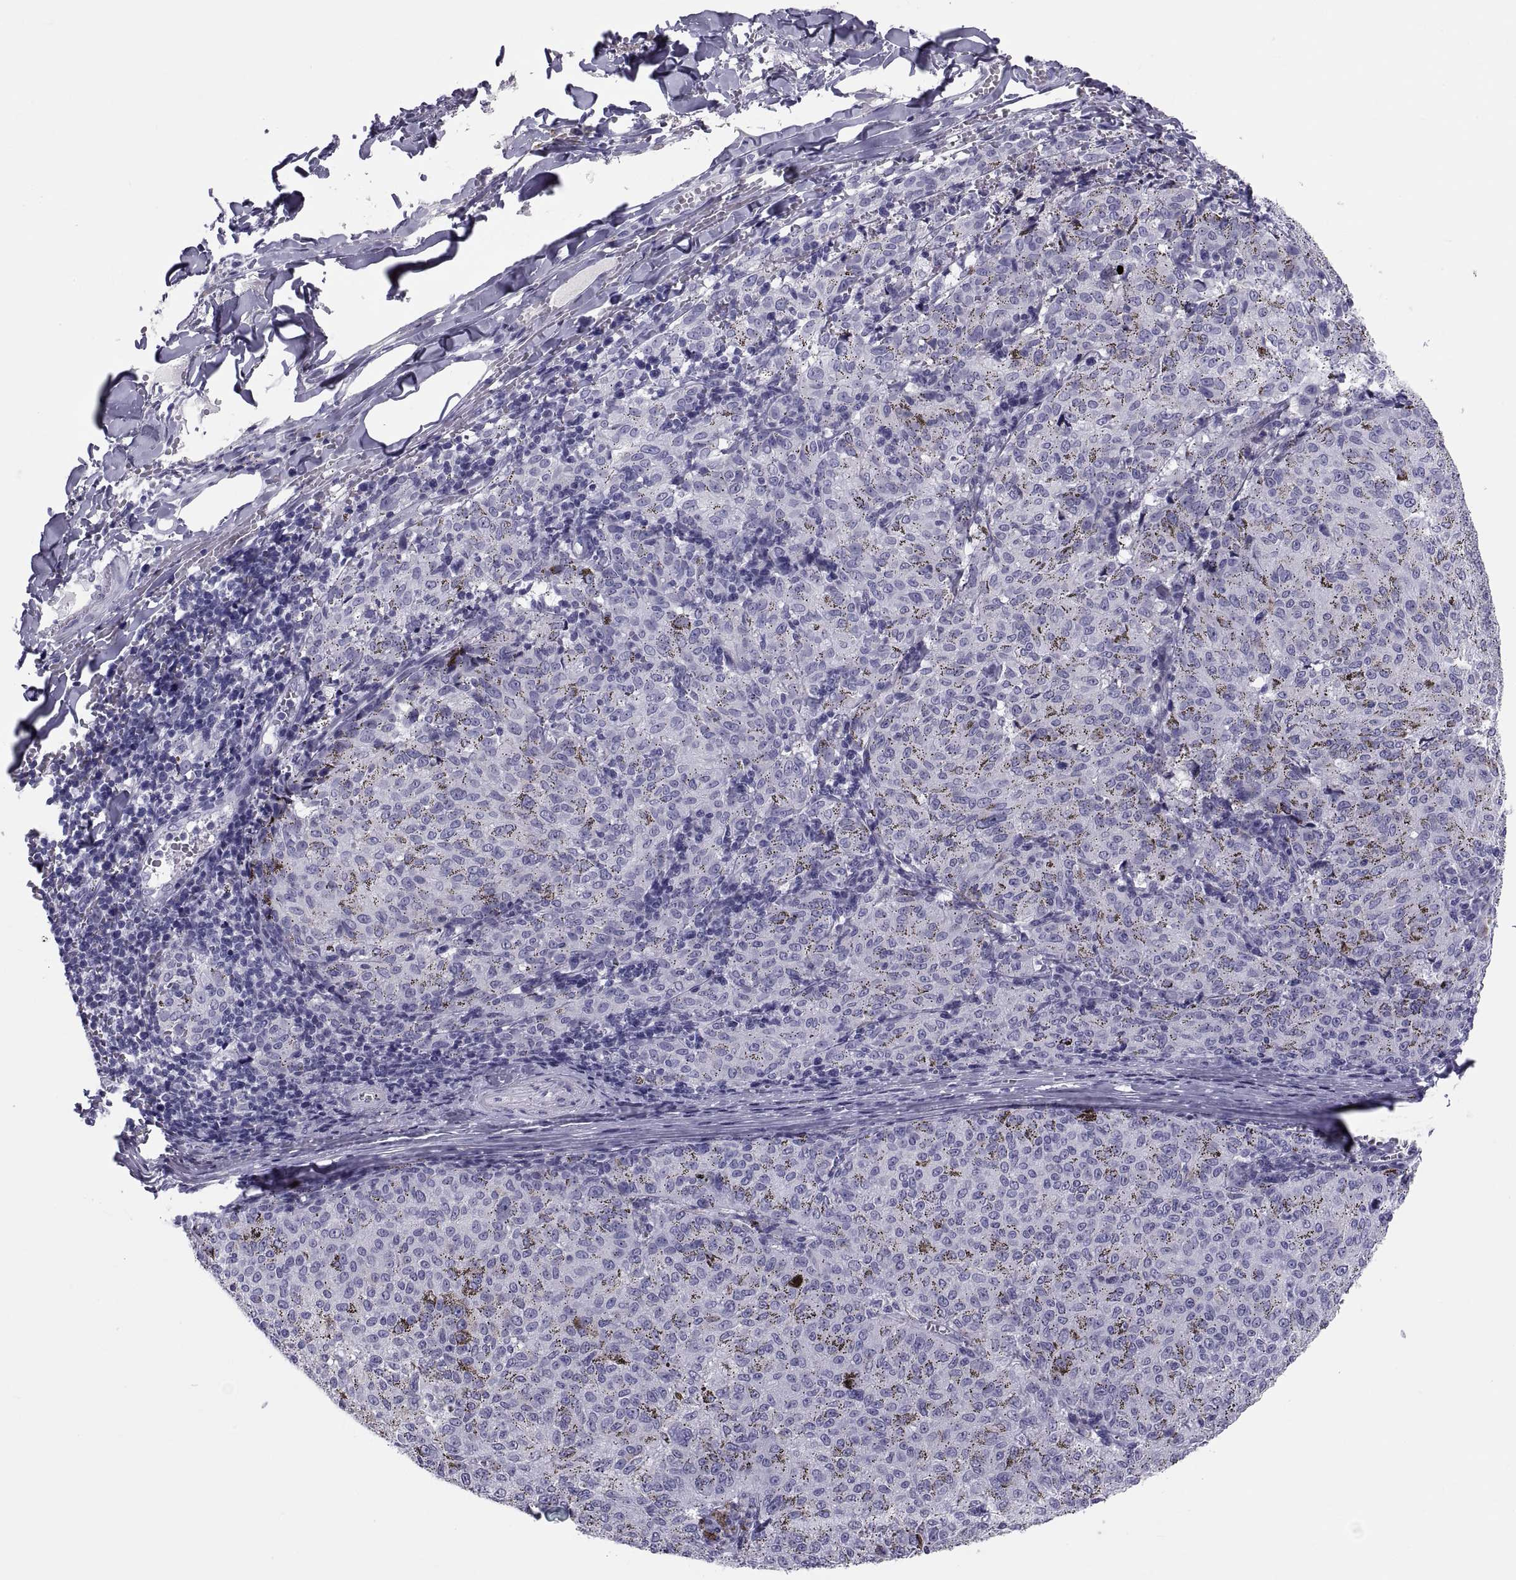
{"staining": {"intensity": "negative", "quantity": "none", "location": "none"}, "tissue": "melanoma", "cell_type": "Tumor cells", "image_type": "cancer", "snomed": [{"axis": "morphology", "description": "Malignant melanoma, NOS"}, {"axis": "topography", "description": "Skin"}], "caption": "Immunohistochemistry (IHC) of human melanoma demonstrates no staining in tumor cells.", "gene": "DEFB129", "patient": {"sex": "female", "age": 72}}